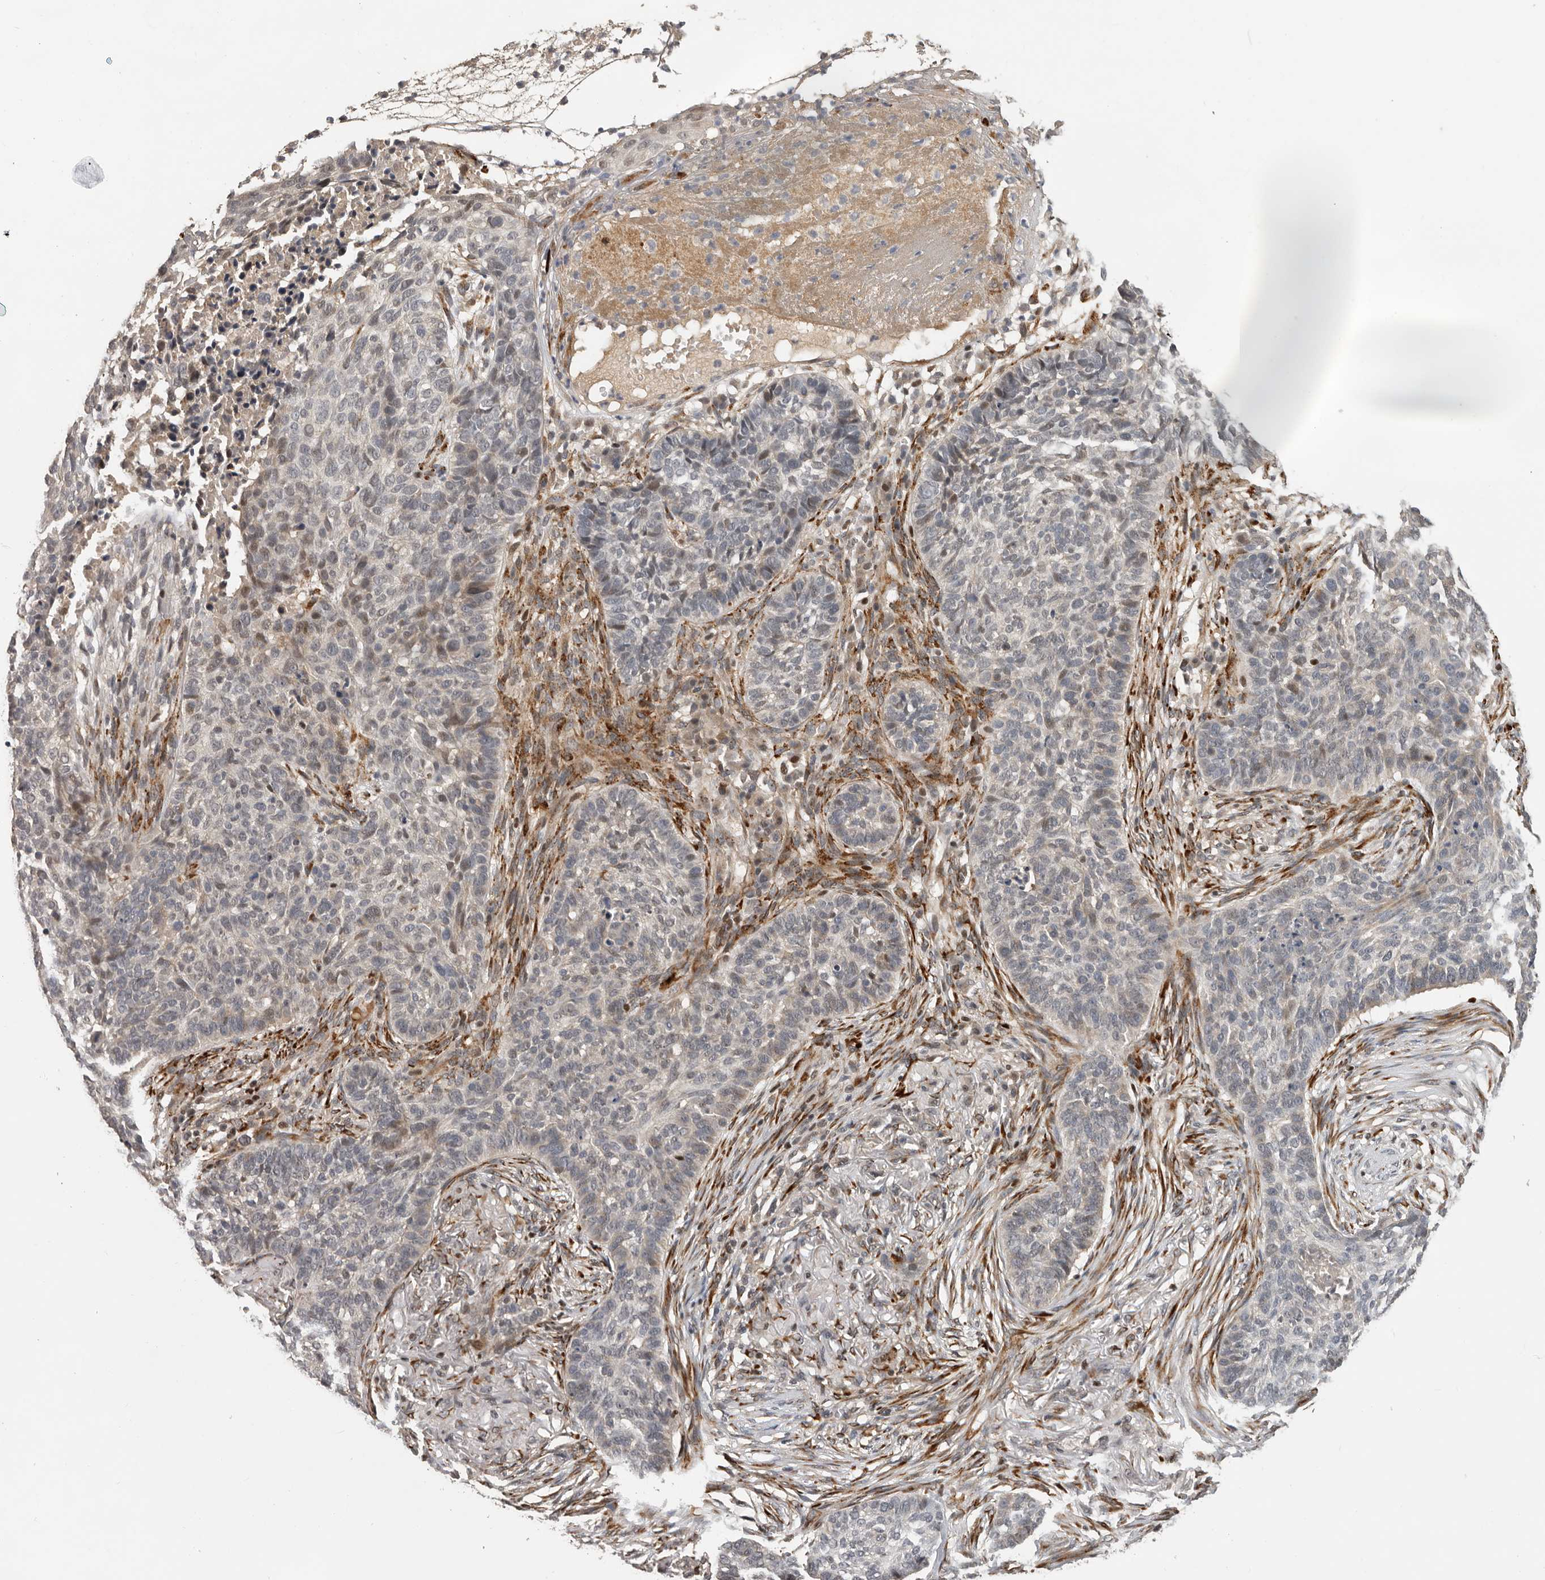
{"staining": {"intensity": "weak", "quantity": "25%-75%", "location": "nuclear"}, "tissue": "skin cancer", "cell_type": "Tumor cells", "image_type": "cancer", "snomed": [{"axis": "morphology", "description": "Basal cell carcinoma"}, {"axis": "topography", "description": "Skin"}], "caption": "This is a photomicrograph of immunohistochemistry staining of skin cancer, which shows weak expression in the nuclear of tumor cells.", "gene": "HENMT1", "patient": {"sex": "male", "age": 85}}